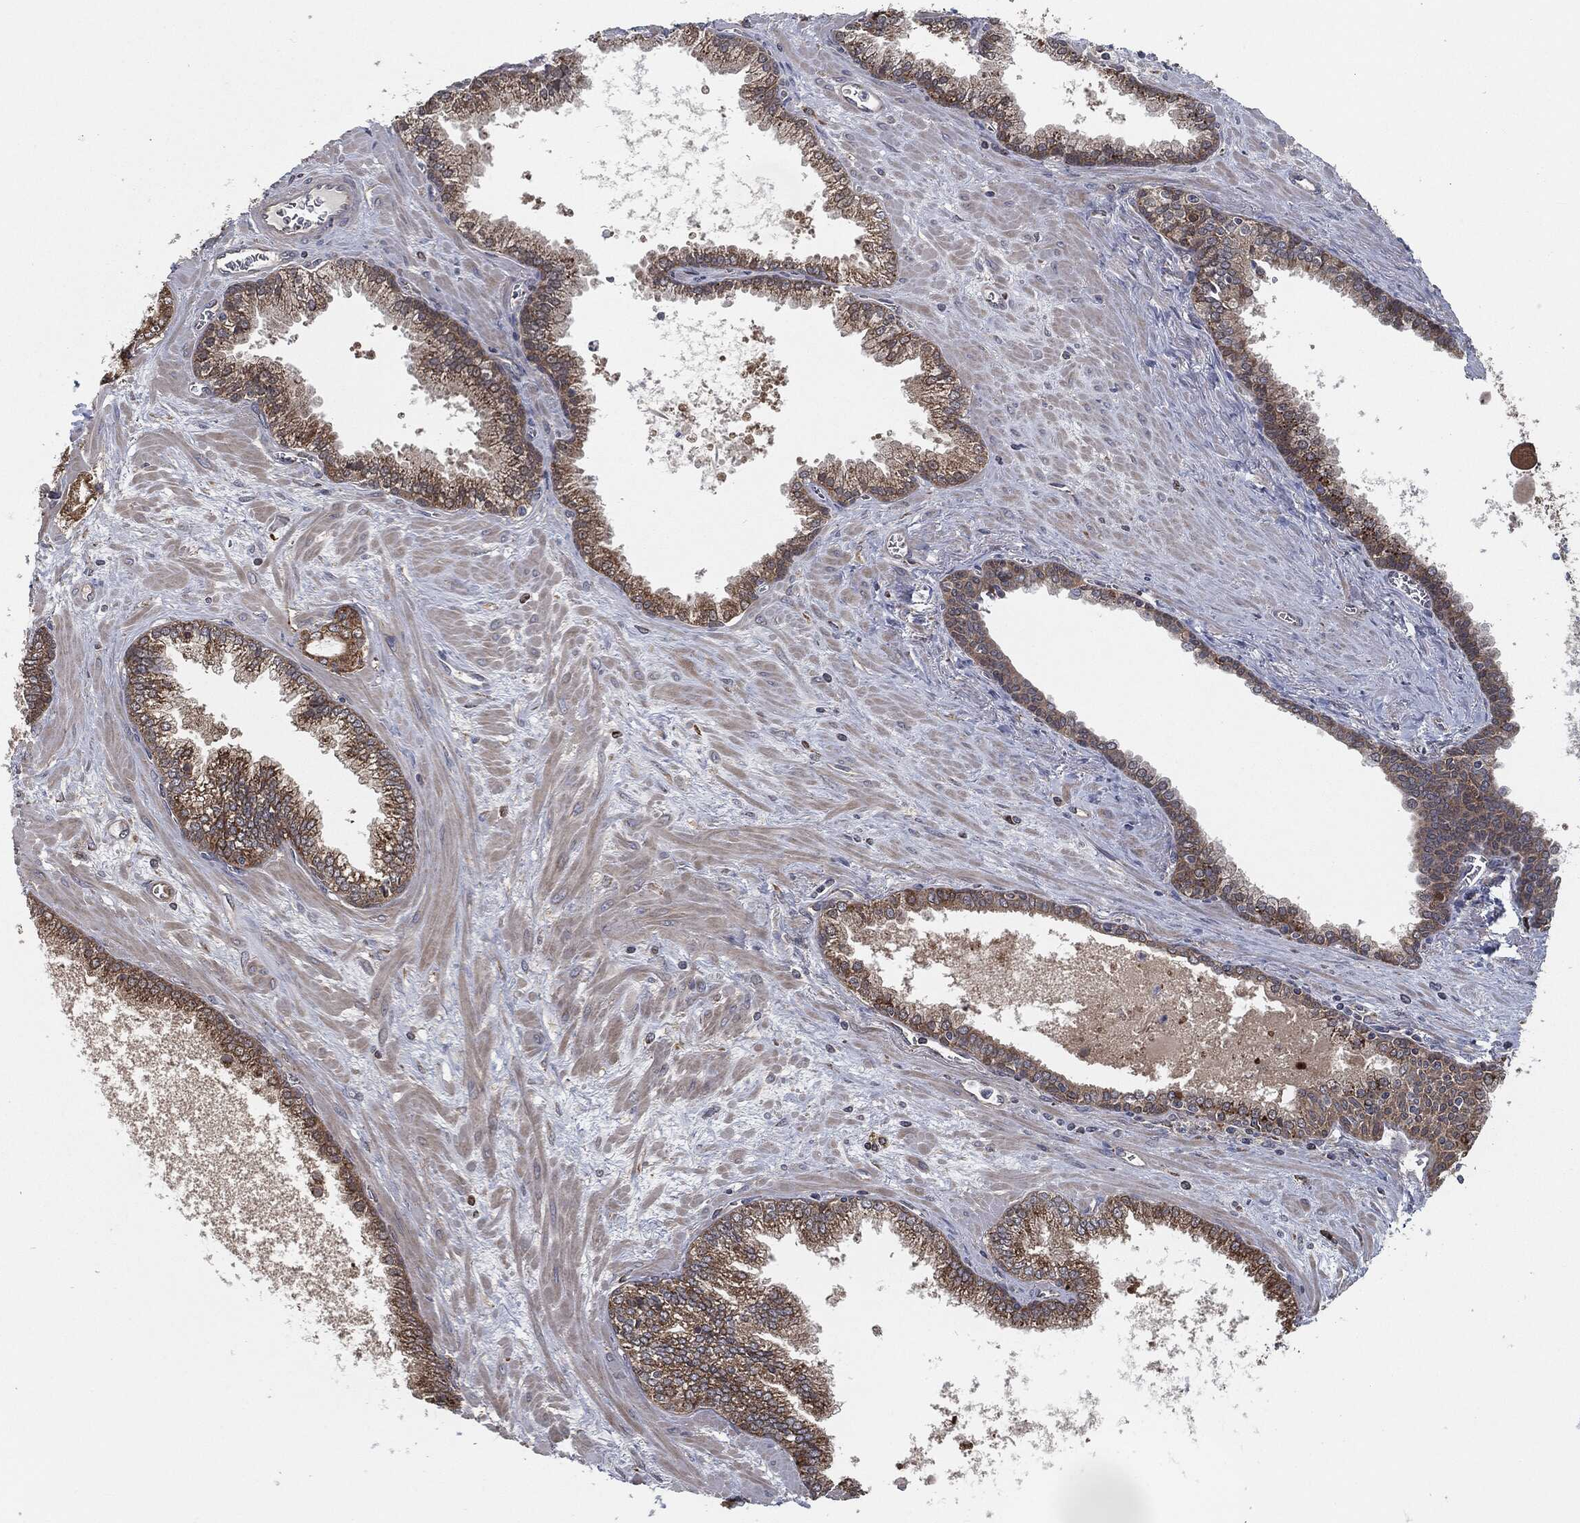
{"staining": {"intensity": "moderate", "quantity": ">75%", "location": "cytoplasmic/membranous"}, "tissue": "prostate cancer", "cell_type": "Tumor cells", "image_type": "cancer", "snomed": [{"axis": "morphology", "description": "Adenocarcinoma, NOS"}, {"axis": "topography", "description": "Prostate"}], "caption": "Immunohistochemical staining of prostate cancer shows medium levels of moderate cytoplasmic/membranous protein expression in approximately >75% of tumor cells. (IHC, brightfield microscopy, high magnification).", "gene": "PRDX4", "patient": {"sex": "male", "age": 56}}